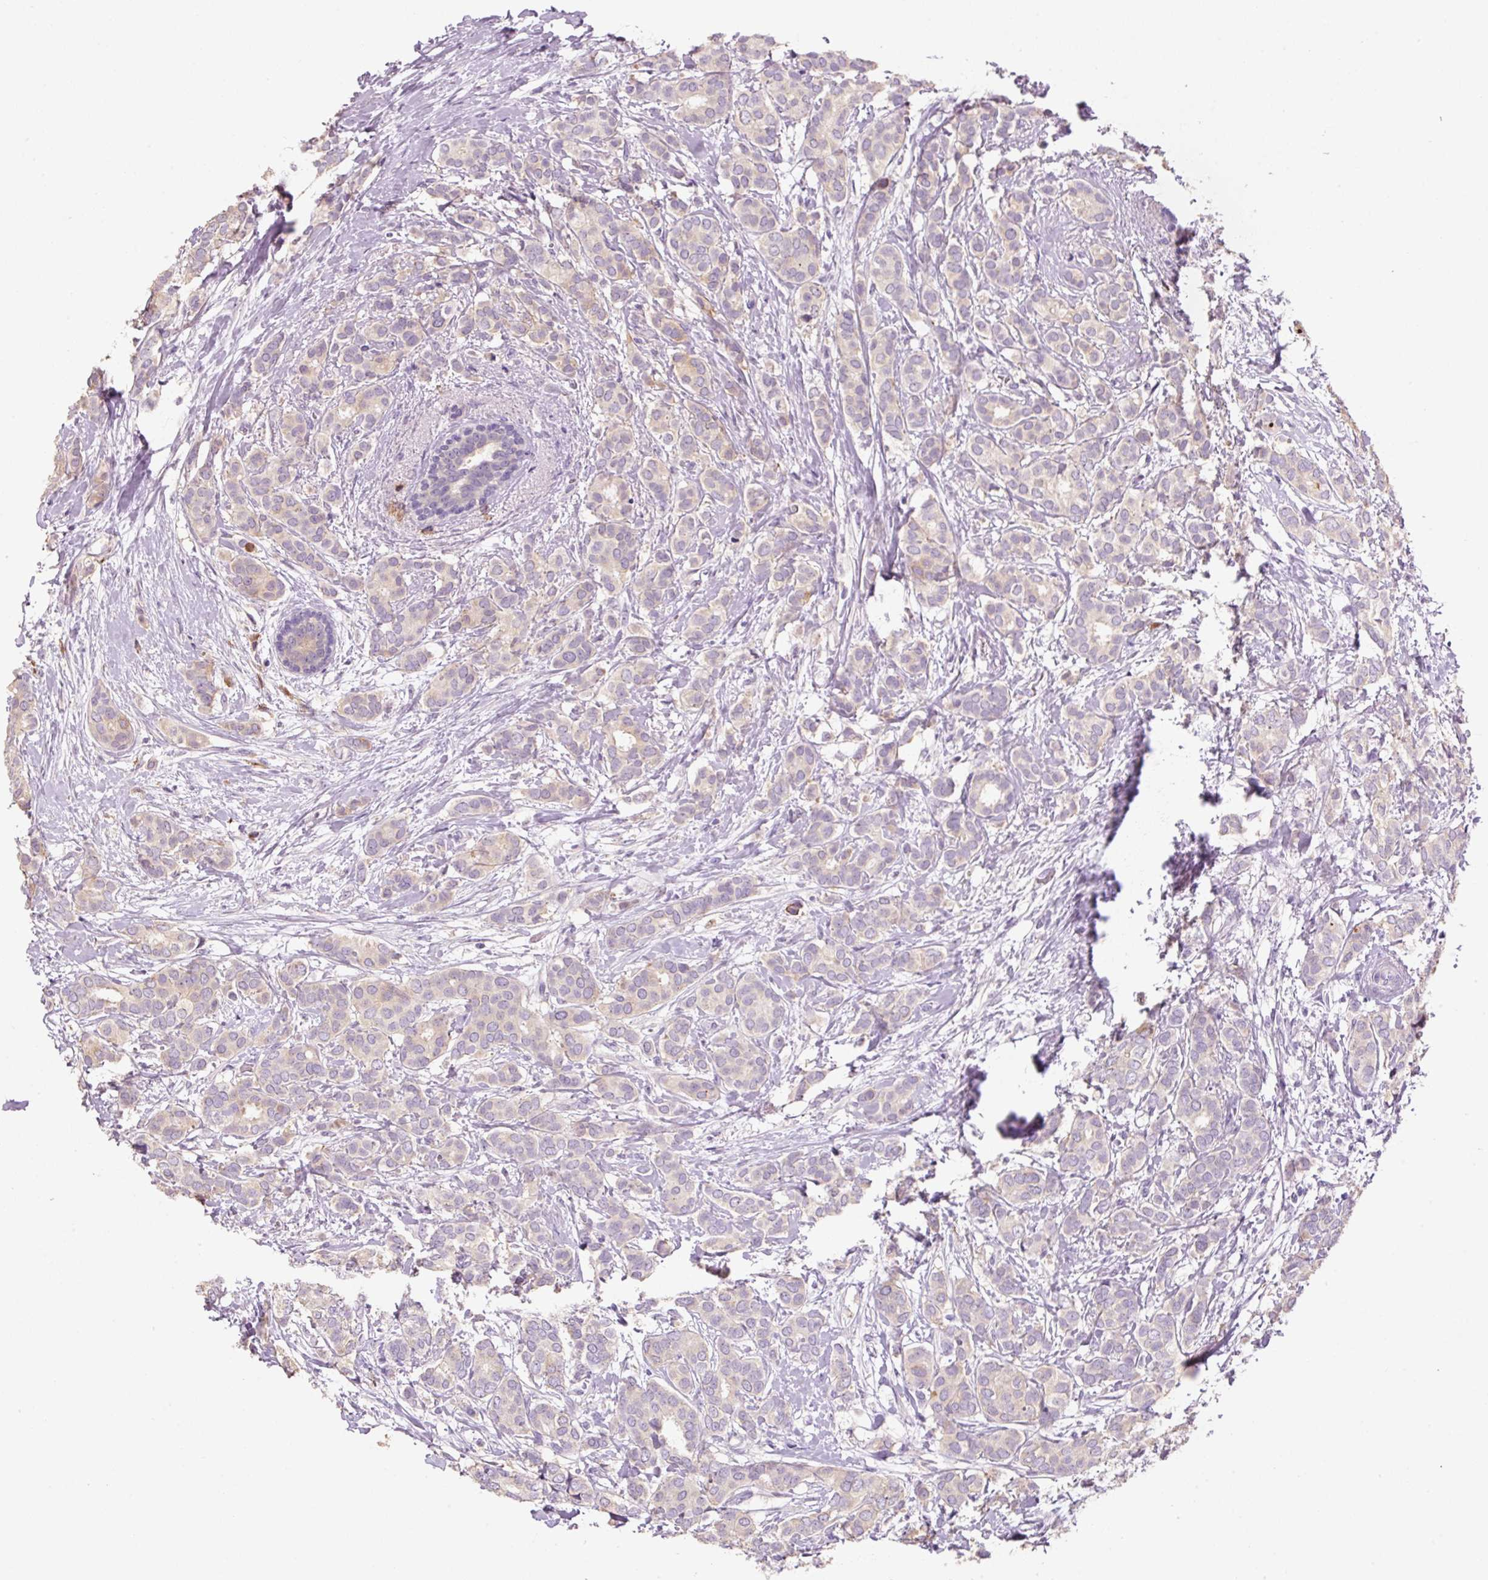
{"staining": {"intensity": "negative", "quantity": "none", "location": "none"}, "tissue": "breast cancer", "cell_type": "Tumor cells", "image_type": "cancer", "snomed": [{"axis": "morphology", "description": "Duct carcinoma"}, {"axis": "topography", "description": "Breast"}], "caption": "Immunohistochemistry micrograph of breast cancer stained for a protein (brown), which demonstrates no expression in tumor cells.", "gene": "HAX1", "patient": {"sex": "female", "age": 73}}